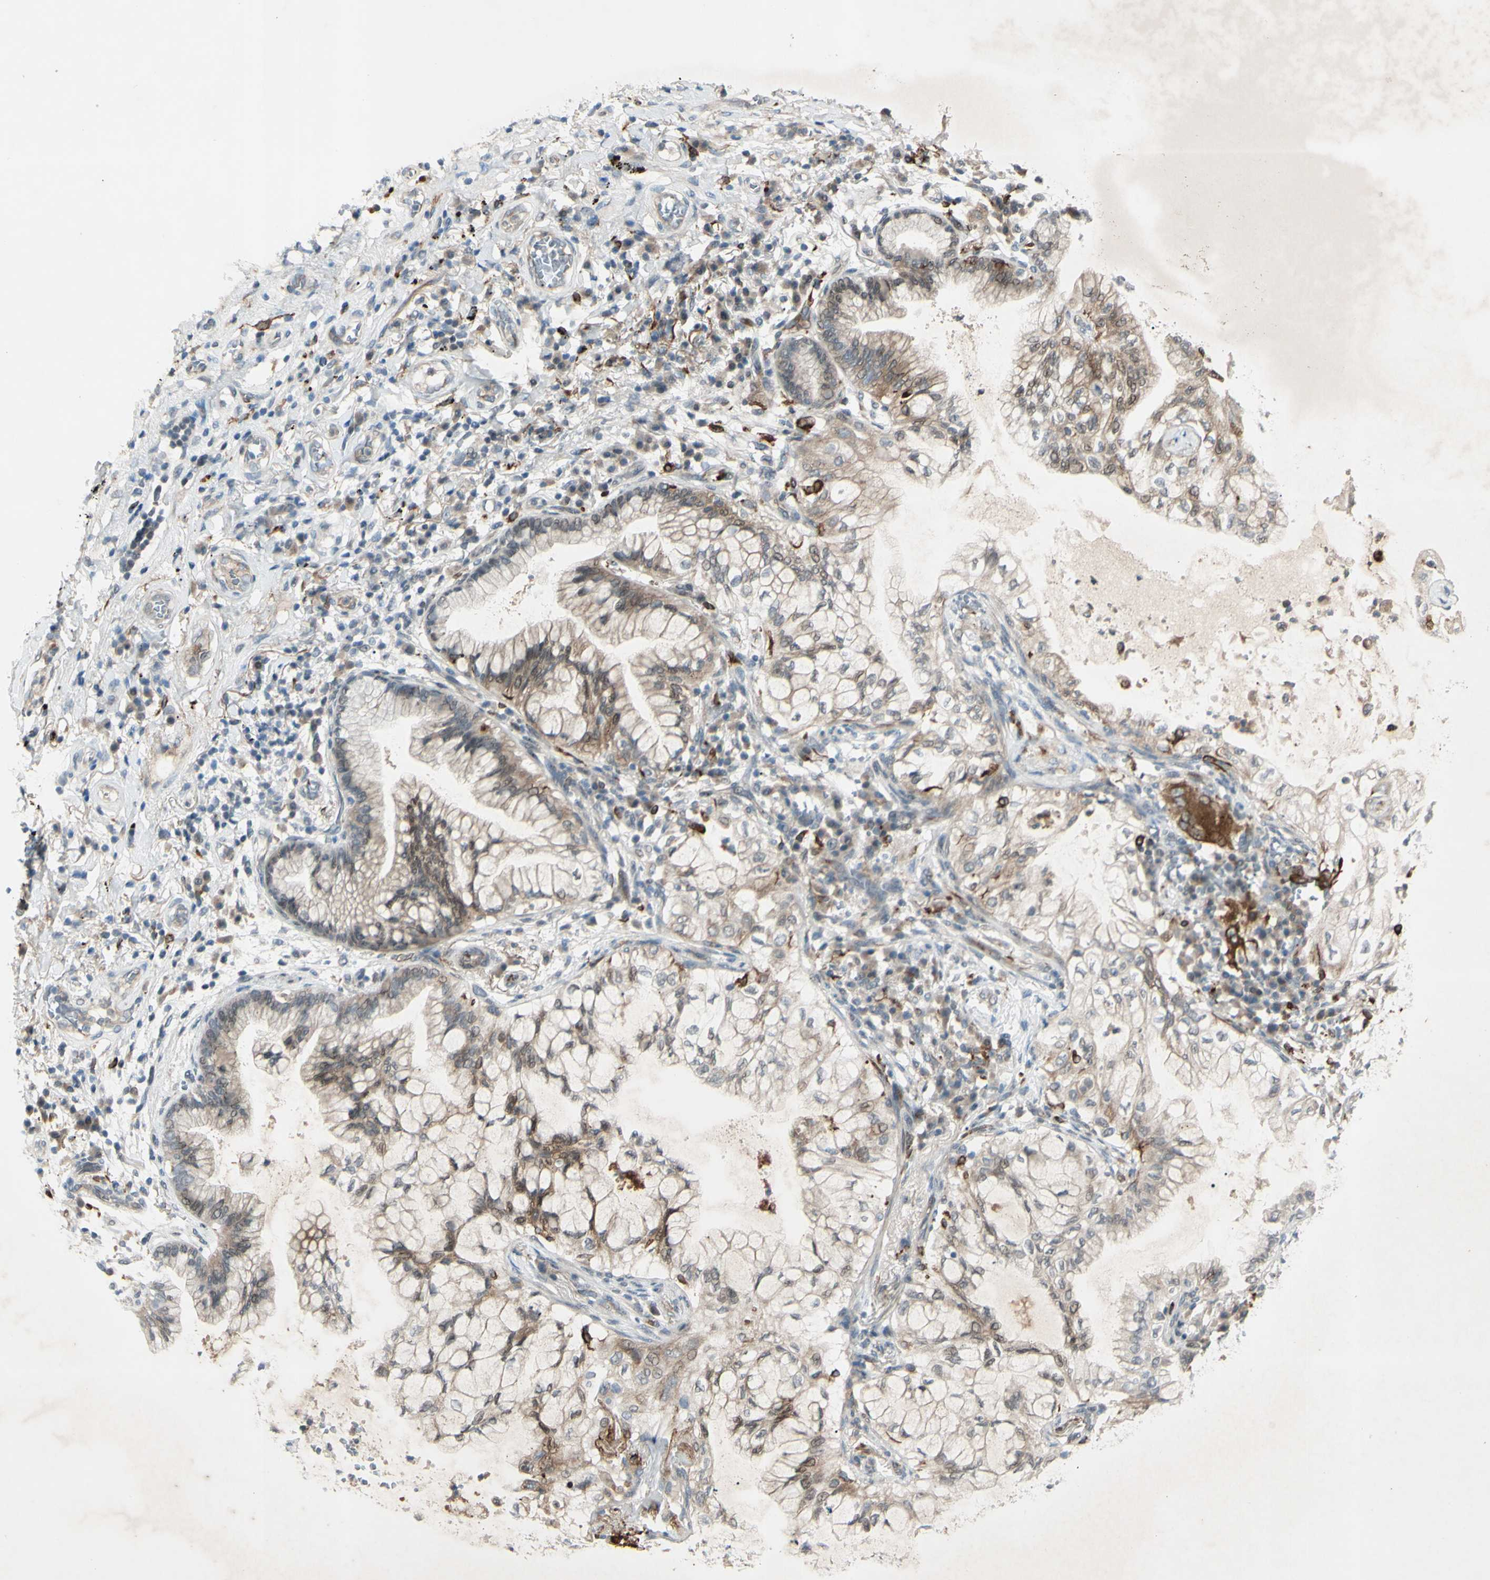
{"staining": {"intensity": "moderate", "quantity": ">75%", "location": "cytoplasmic/membranous"}, "tissue": "lung cancer", "cell_type": "Tumor cells", "image_type": "cancer", "snomed": [{"axis": "morphology", "description": "Adenocarcinoma, NOS"}, {"axis": "topography", "description": "Lung"}], "caption": "Immunohistochemical staining of adenocarcinoma (lung) shows moderate cytoplasmic/membranous protein expression in approximately >75% of tumor cells.", "gene": "FGFR2", "patient": {"sex": "female", "age": 70}}